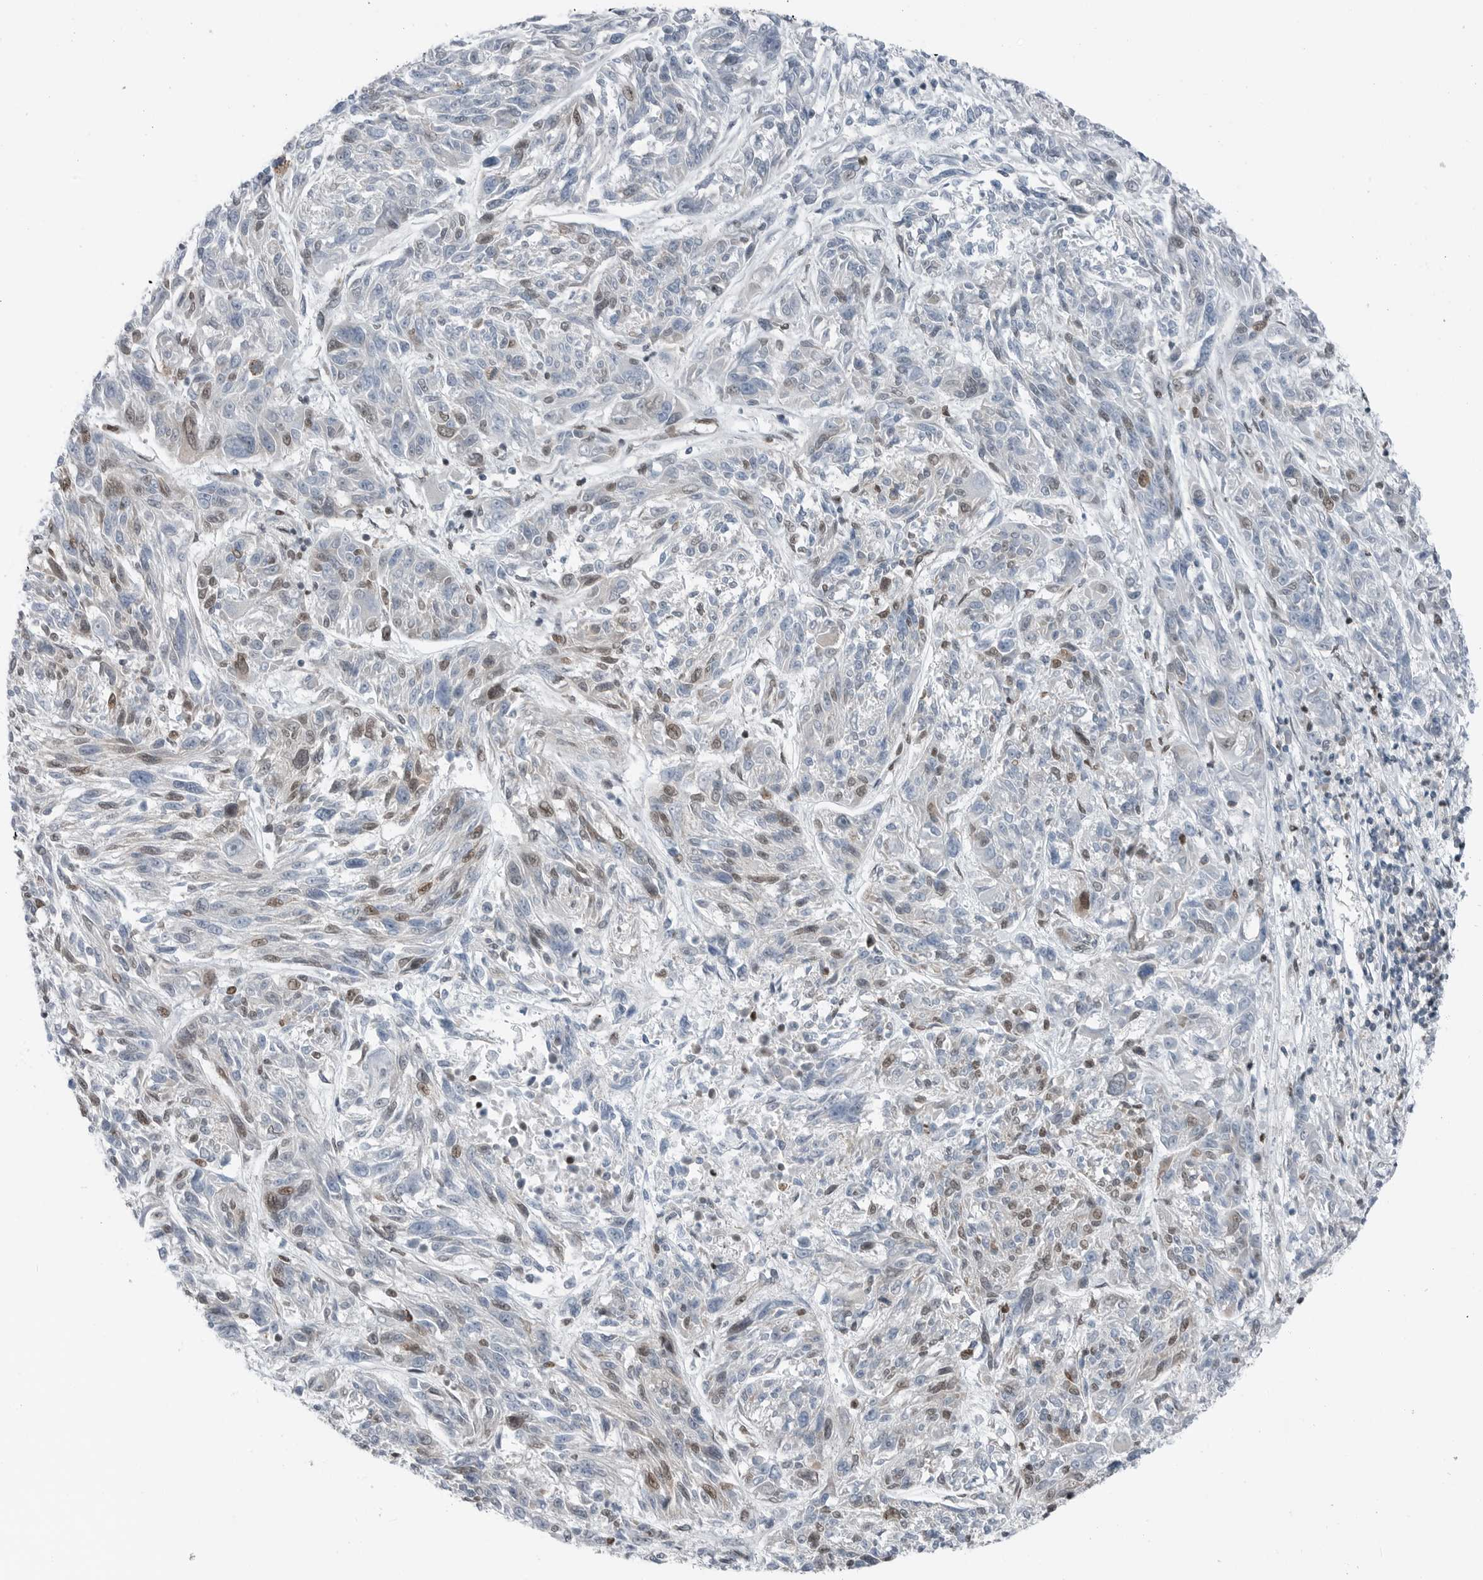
{"staining": {"intensity": "weak", "quantity": "<25%", "location": "nuclear"}, "tissue": "melanoma", "cell_type": "Tumor cells", "image_type": "cancer", "snomed": [{"axis": "morphology", "description": "Malignant melanoma, NOS"}, {"axis": "topography", "description": "Skin"}], "caption": "A high-resolution image shows immunohistochemistry staining of melanoma, which exhibits no significant expression in tumor cells.", "gene": "BLZF1", "patient": {"sex": "male", "age": 53}}